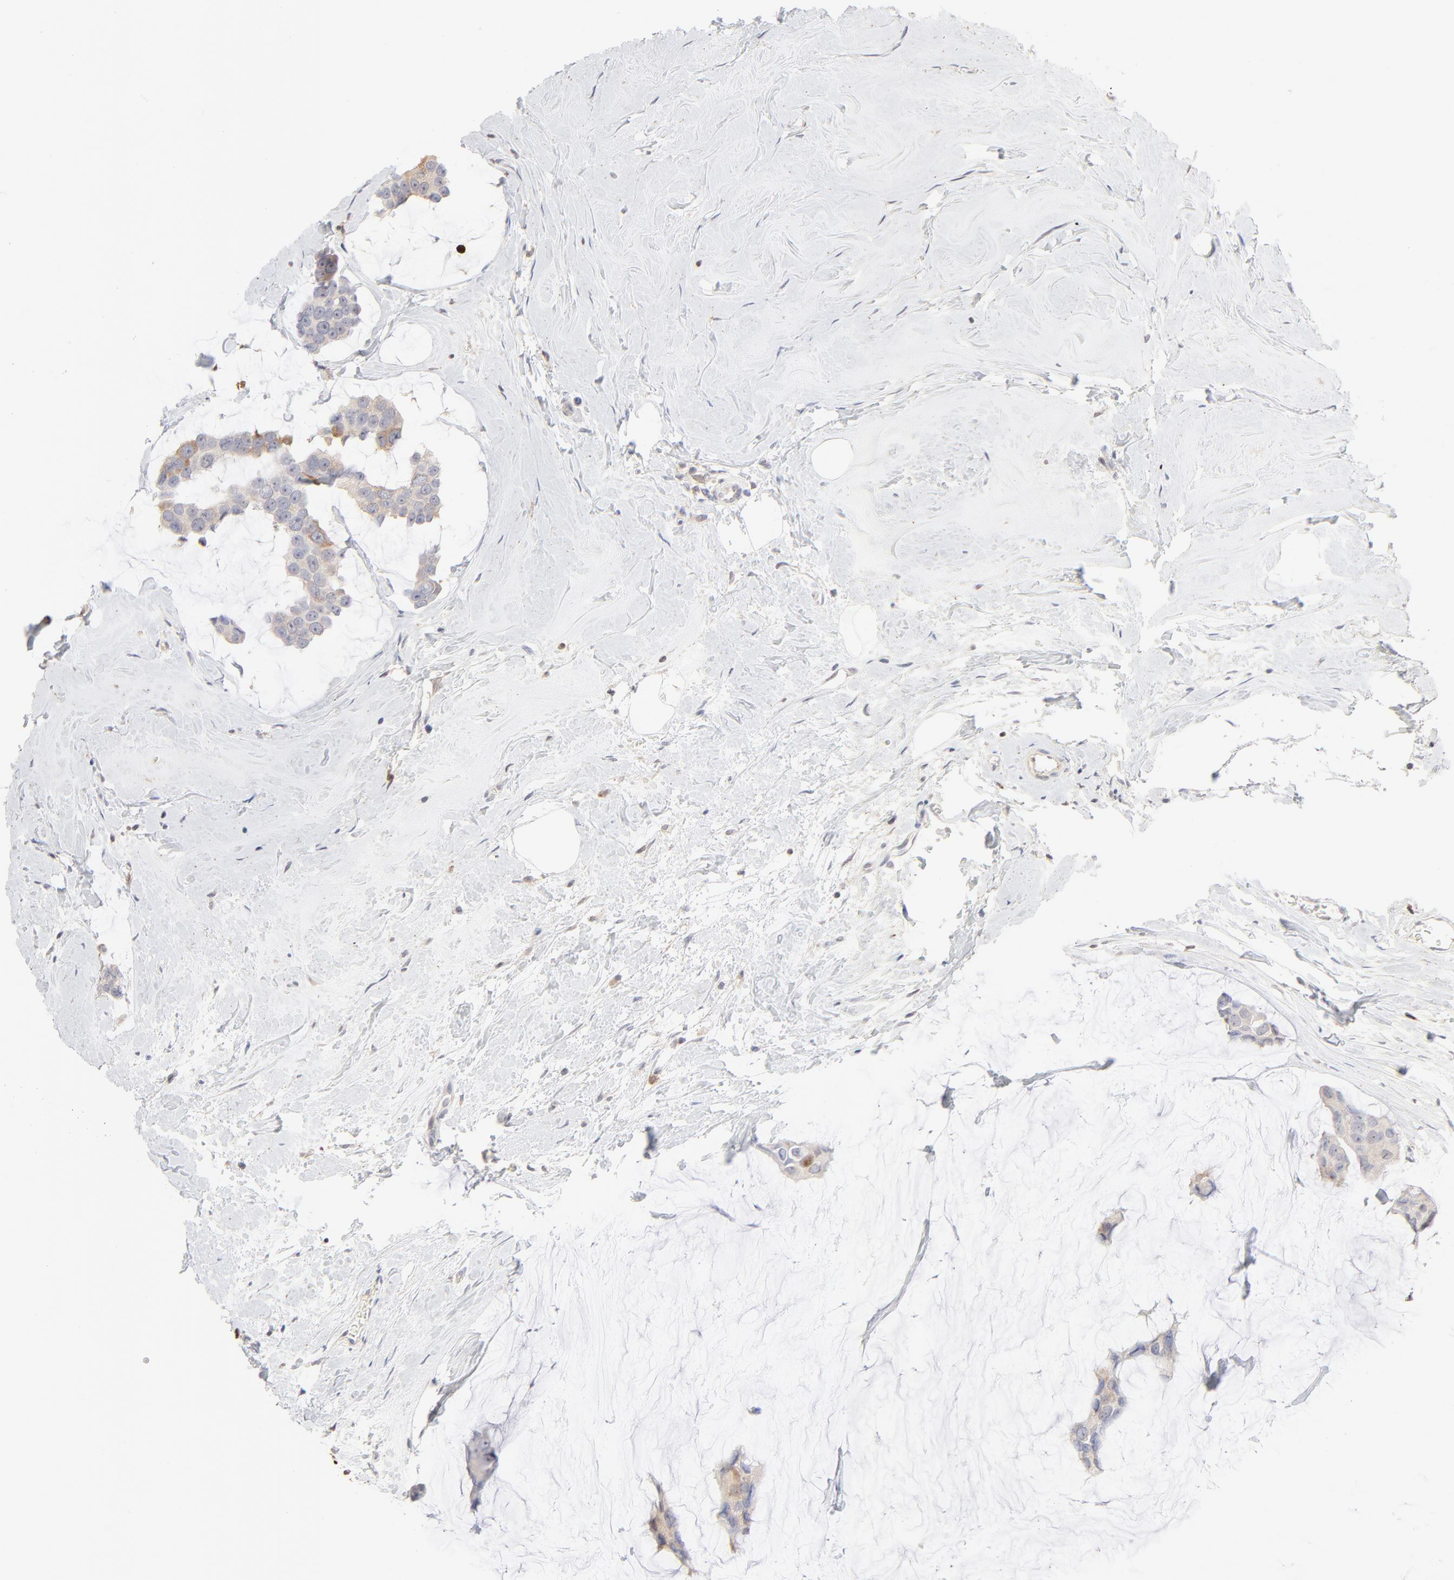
{"staining": {"intensity": "negative", "quantity": "none", "location": "none"}, "tissue": "breast cancer", "cell_type": "Tumor cells", "image_type": "cancer", "snomed": [{"axis": "morphology", "description": "Normal tissue, NOS"}, {"axis": "morphology", "description": "Duct carcinoma"}, {"axis": "topography", "description": "Breast"}], "caption": "This is an immunohistochemistry histopathology image of human infiltrating ductal carcinoma (breast). There is no staining in tumor cells.", "gene": "CDK6", "patient": {"sex": "female", "age": 50}}